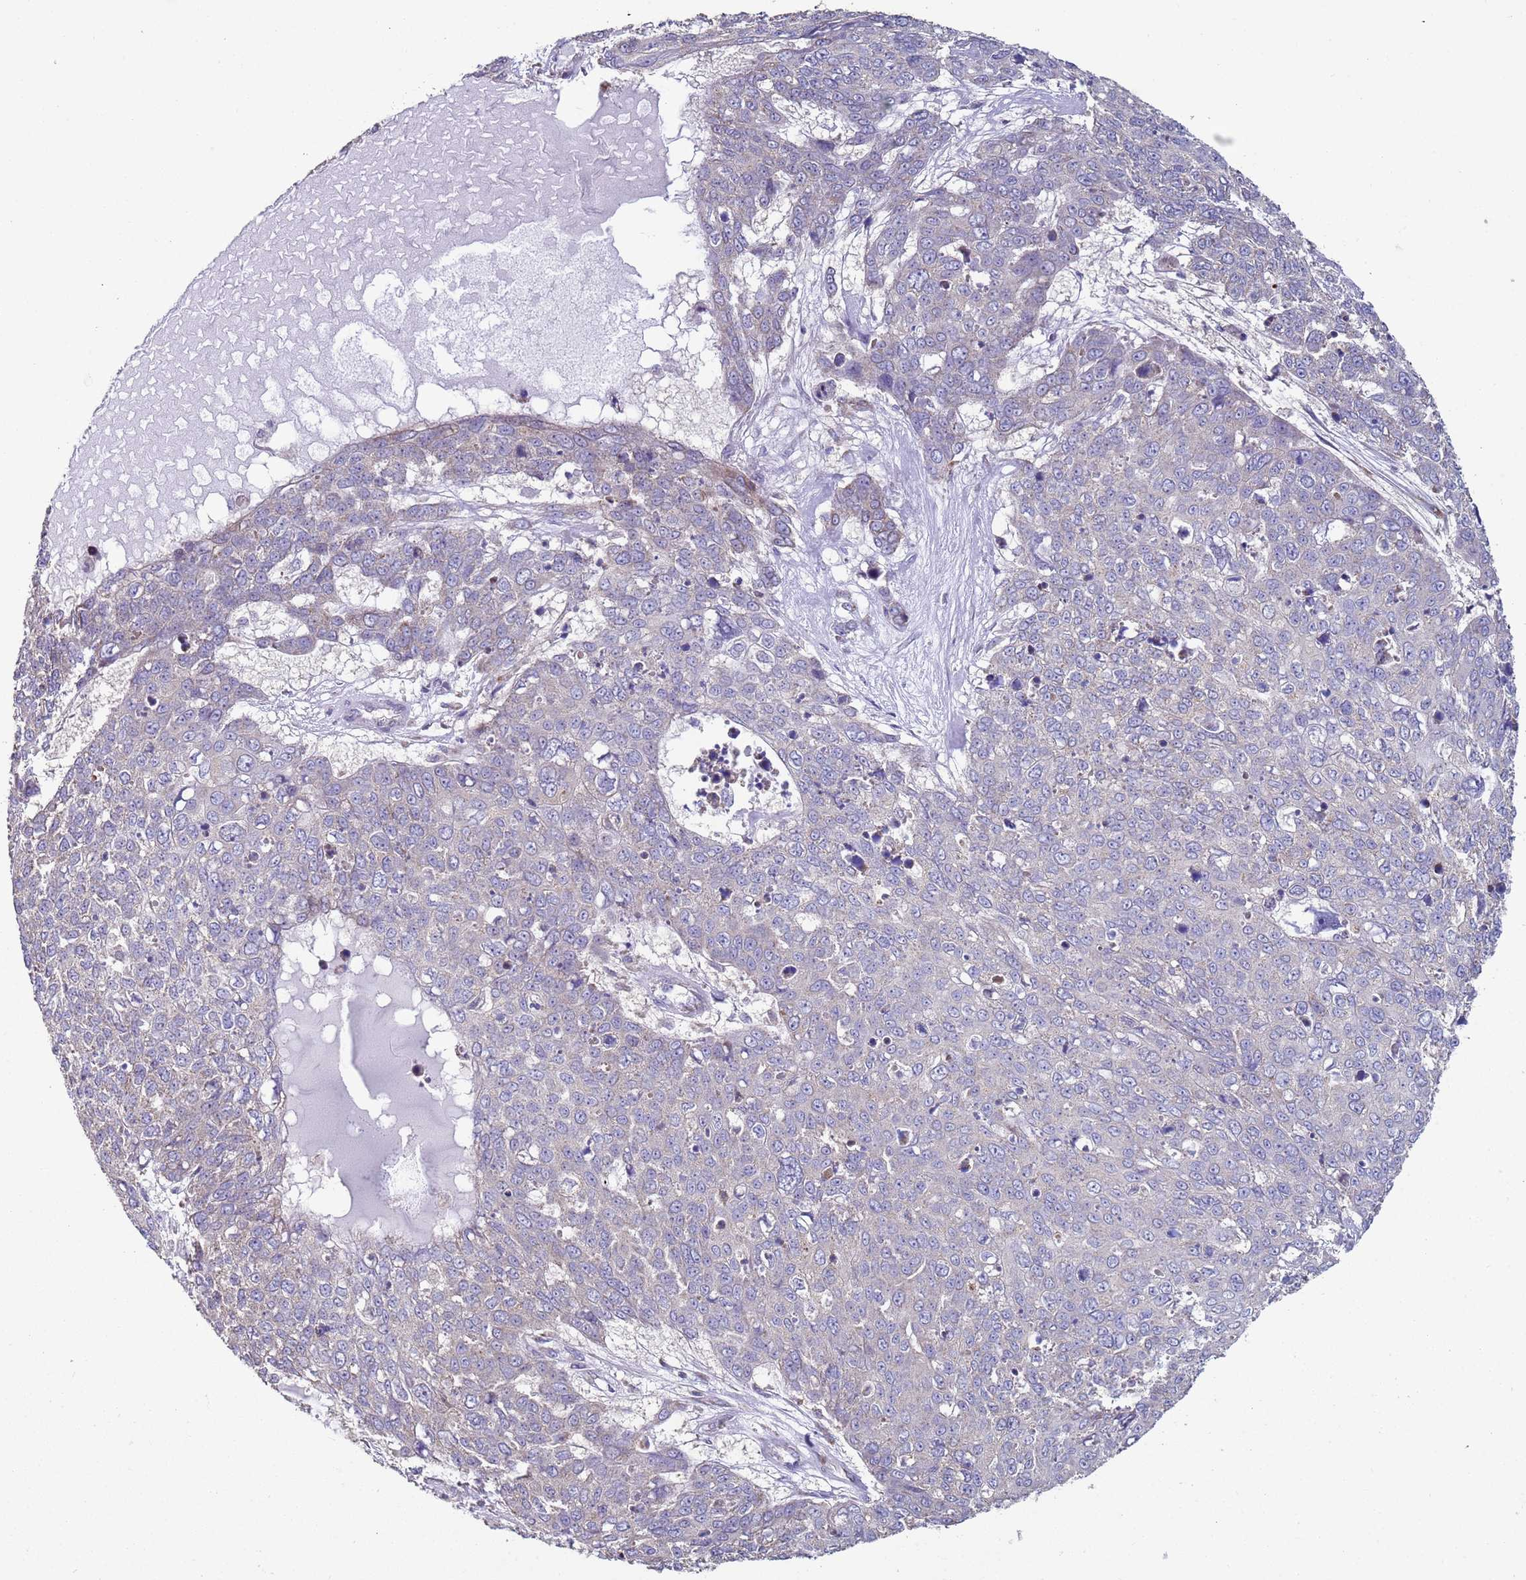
{"staining": {"intensity": "negative", "quantity": "none", "location": "none"}, "tissue": "skin cancer", "cell_type": "Tumor cells", "image_type": "cancer", "snomed": [{"axis": "morphology", "description": "Squamous cell carcinoma, NOS"}, {"axis": "topography", "description": "Skin"}], "caption": "IHC micrograph of human skin cancer stained for a protein (brown), which demonstrates no positivity in tumor cells.", "gene": "DIP2B", "patient": {"sex": "male", "age": 71}}